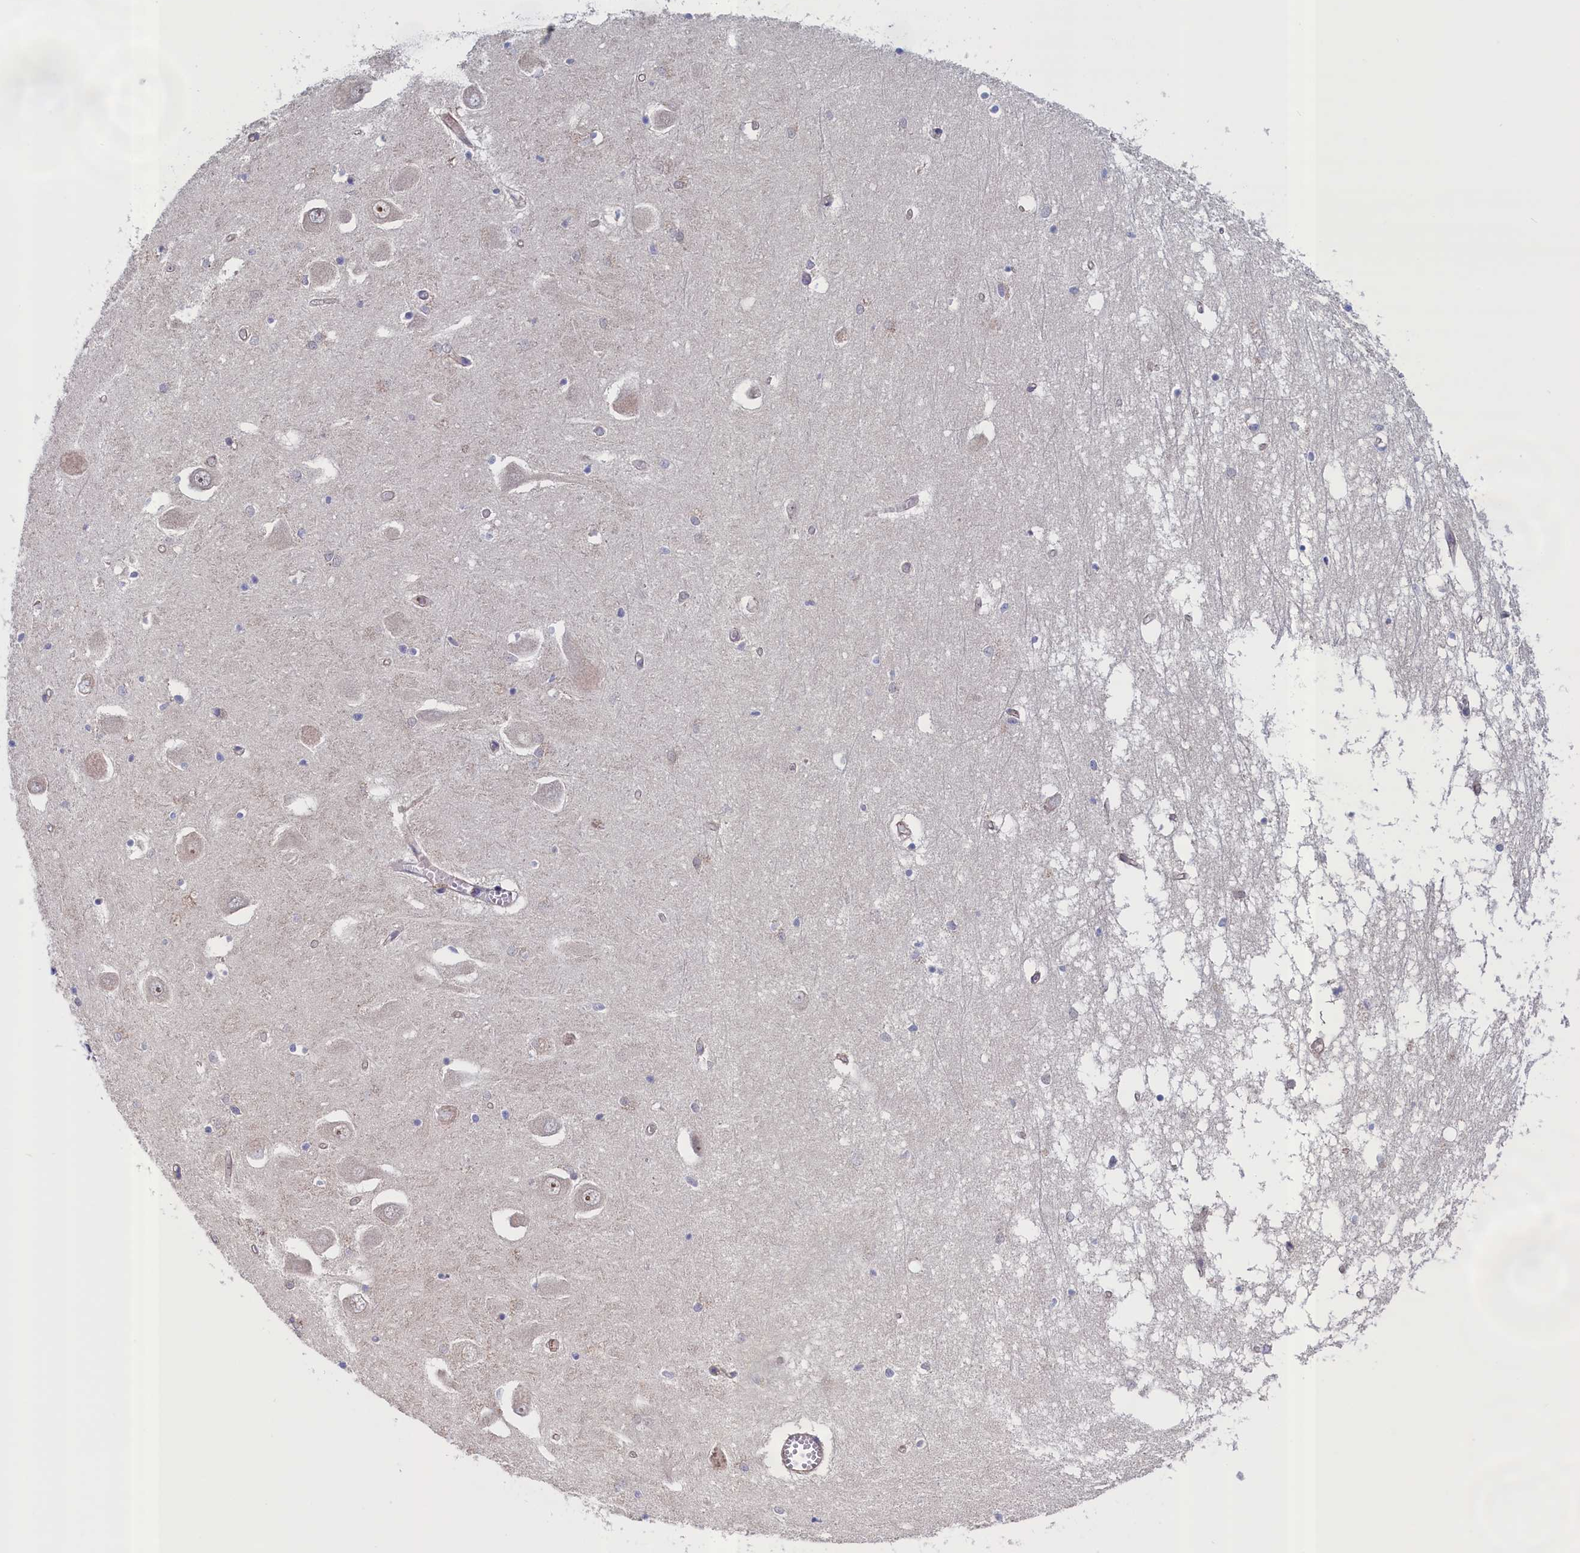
{"staining": {"intensity": "negative", "quantity": "none", "location": "none"}, "tissue": "hippocampus", "cell_type": "Glial cells", "image_type": "normal", "snomed": [{"axis": "morphology", "description": "Normal tissue, NOS"}, {"axis": "topography", "description": "Hippocampus"}], "caption": "IHC of benign hippocampus displays no staining in glial cells. (DAB immunohistochemistry (IHC) visualized using brightfield microscopy, high magnification).", "gene": "ANKRD2", "patient": {"sex": "male", "age": 70}}